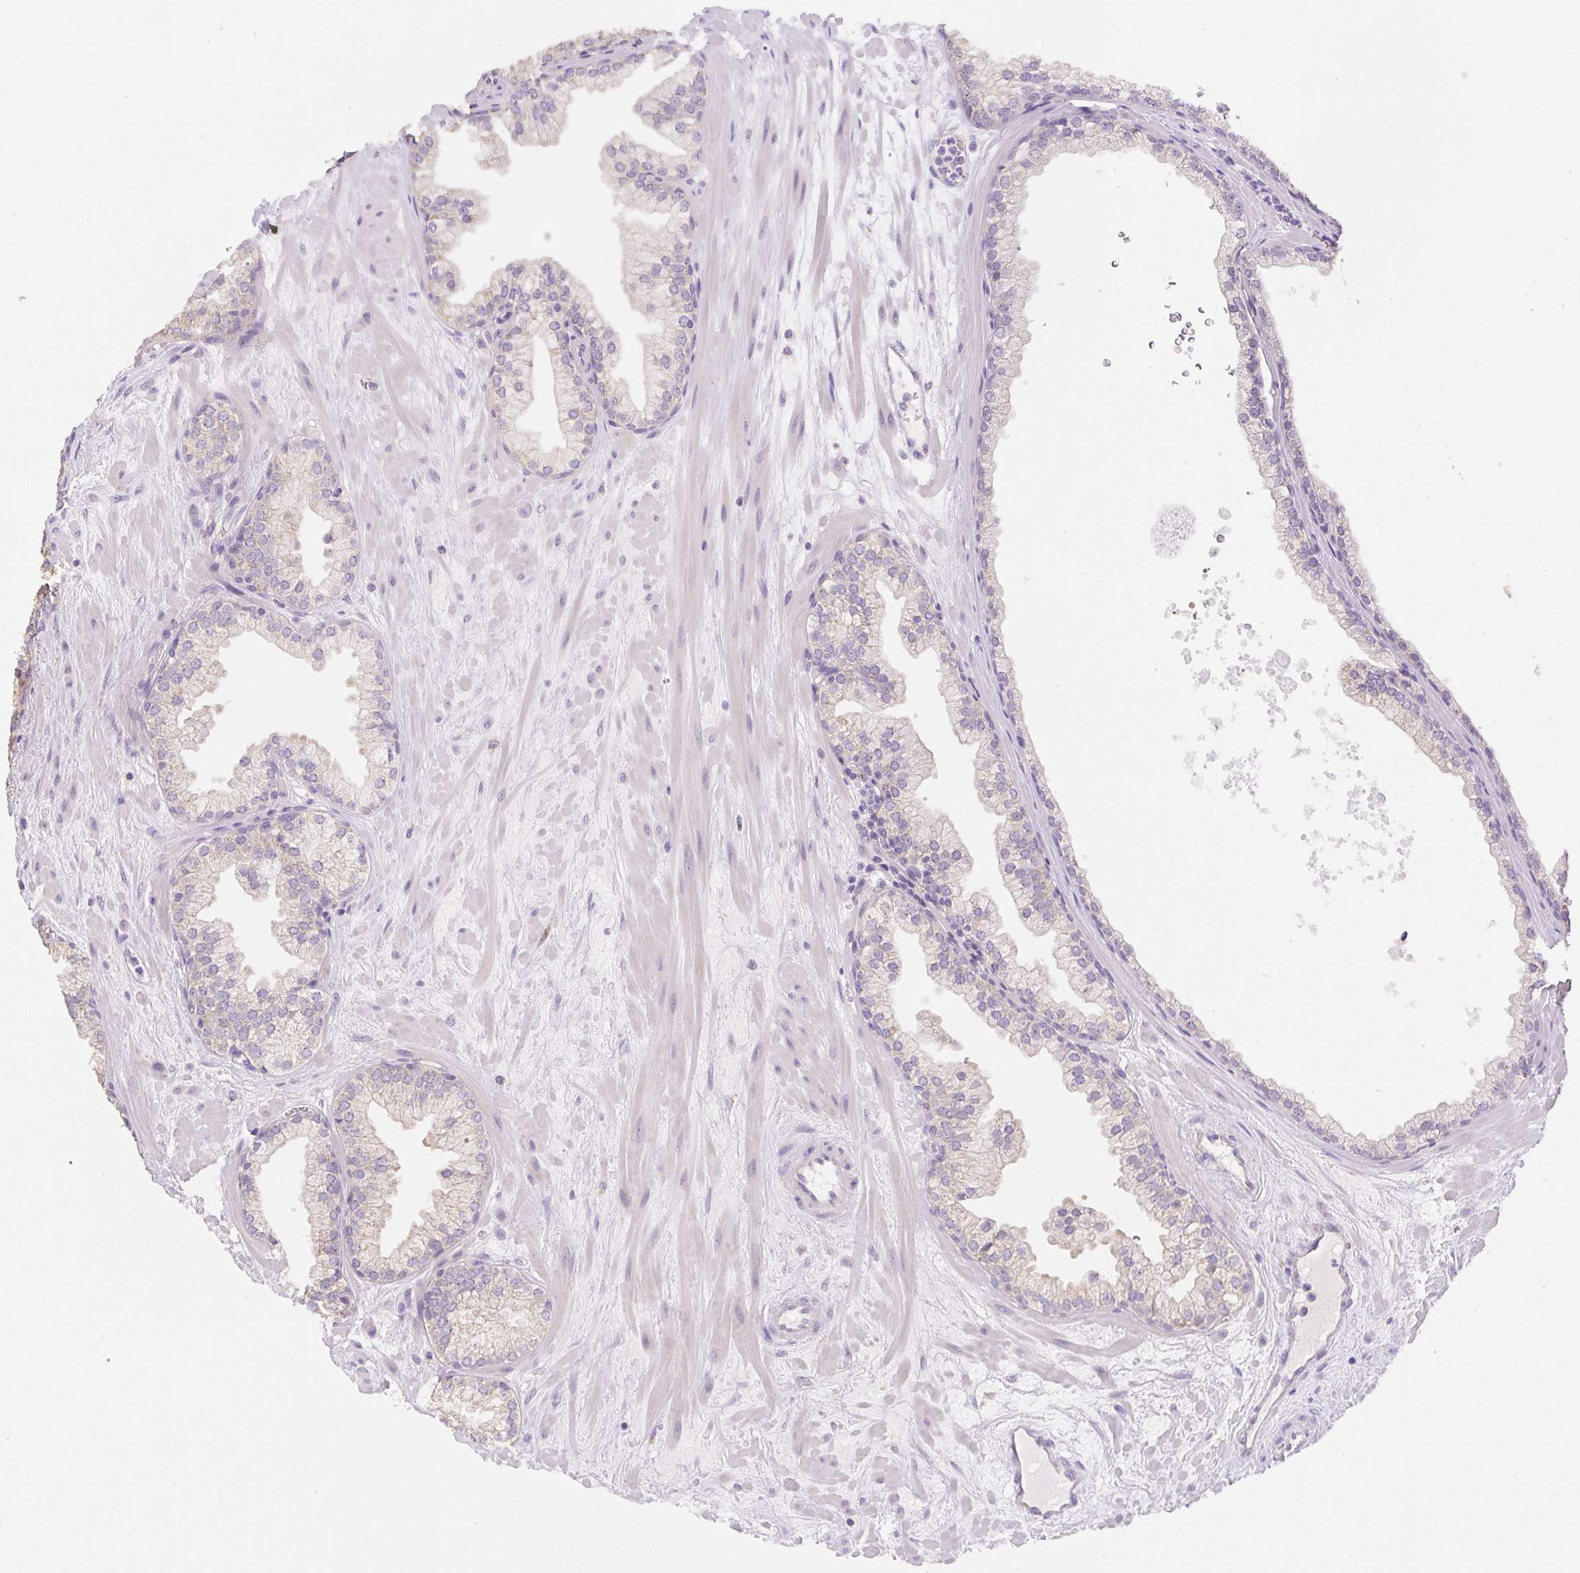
{"staining": {"intensity": "weak", "quantity": "25%-75%", "location": "cytoplasmic/membranous"}, "tissue": "prostate", "cell_type": "Glandular cells", "image_type": "normal", "snomed": [{"axis": "morphology", "description": "Normal tissue, NOS"}, {"axis": "topography", "description": "Prostate"}, {"axis": "topography", "description": "Peripheral nerve tissue"}], "caption": "Weak cytoplasmic/membranous positivity for a protein is seen in approximately 25%-75% of glandular cells of unremarkable prostate using immunohistochemistry (IHC).", "gene": "COPZ2", "patient": {"sex": "male", "age": 61}}